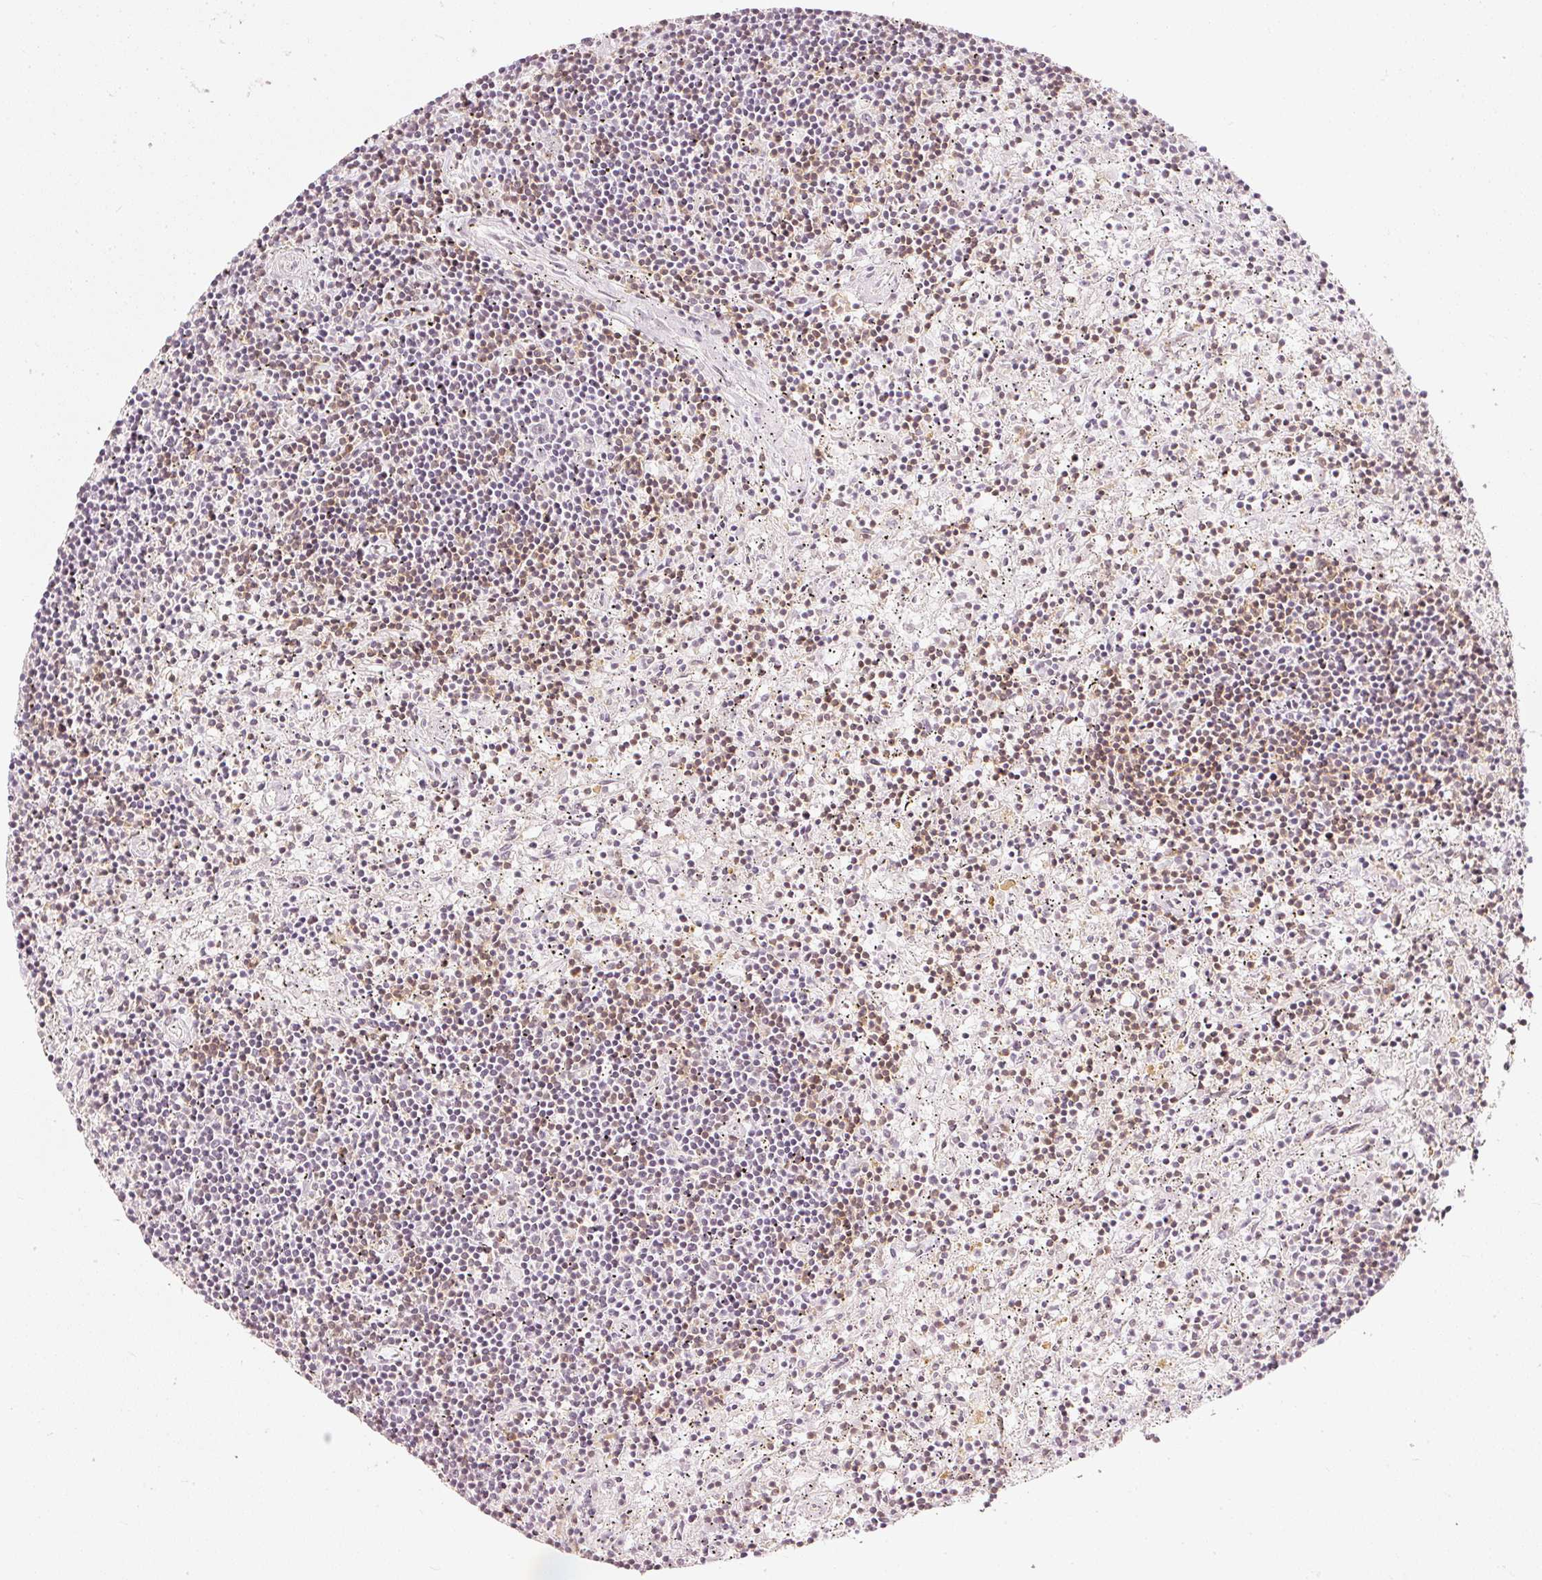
{"staining": {"intensity": "weak", "quantity": "25%-75%", "location": "cytoplasmic/membranous"}, "tissue": "lymphoma", "cell_type": "Tumor cells", "image_type": "cancer", "snomed": [{"axis": "morphology", "description": "Malignant lymphoma, non-Hodgkin's type, Low grade"}, {"axis": "topography", "description": "Spleen"}], "caption": "Human malignant lymphoma, non-Hodgkin's type (low-grade) stained with a brown dye displays weak cytoplasmic/membranous positive staining in about 25%-75% of tumor cells.", "gene": "DRD2", "patient": {"sex": "male", "age": 76}}